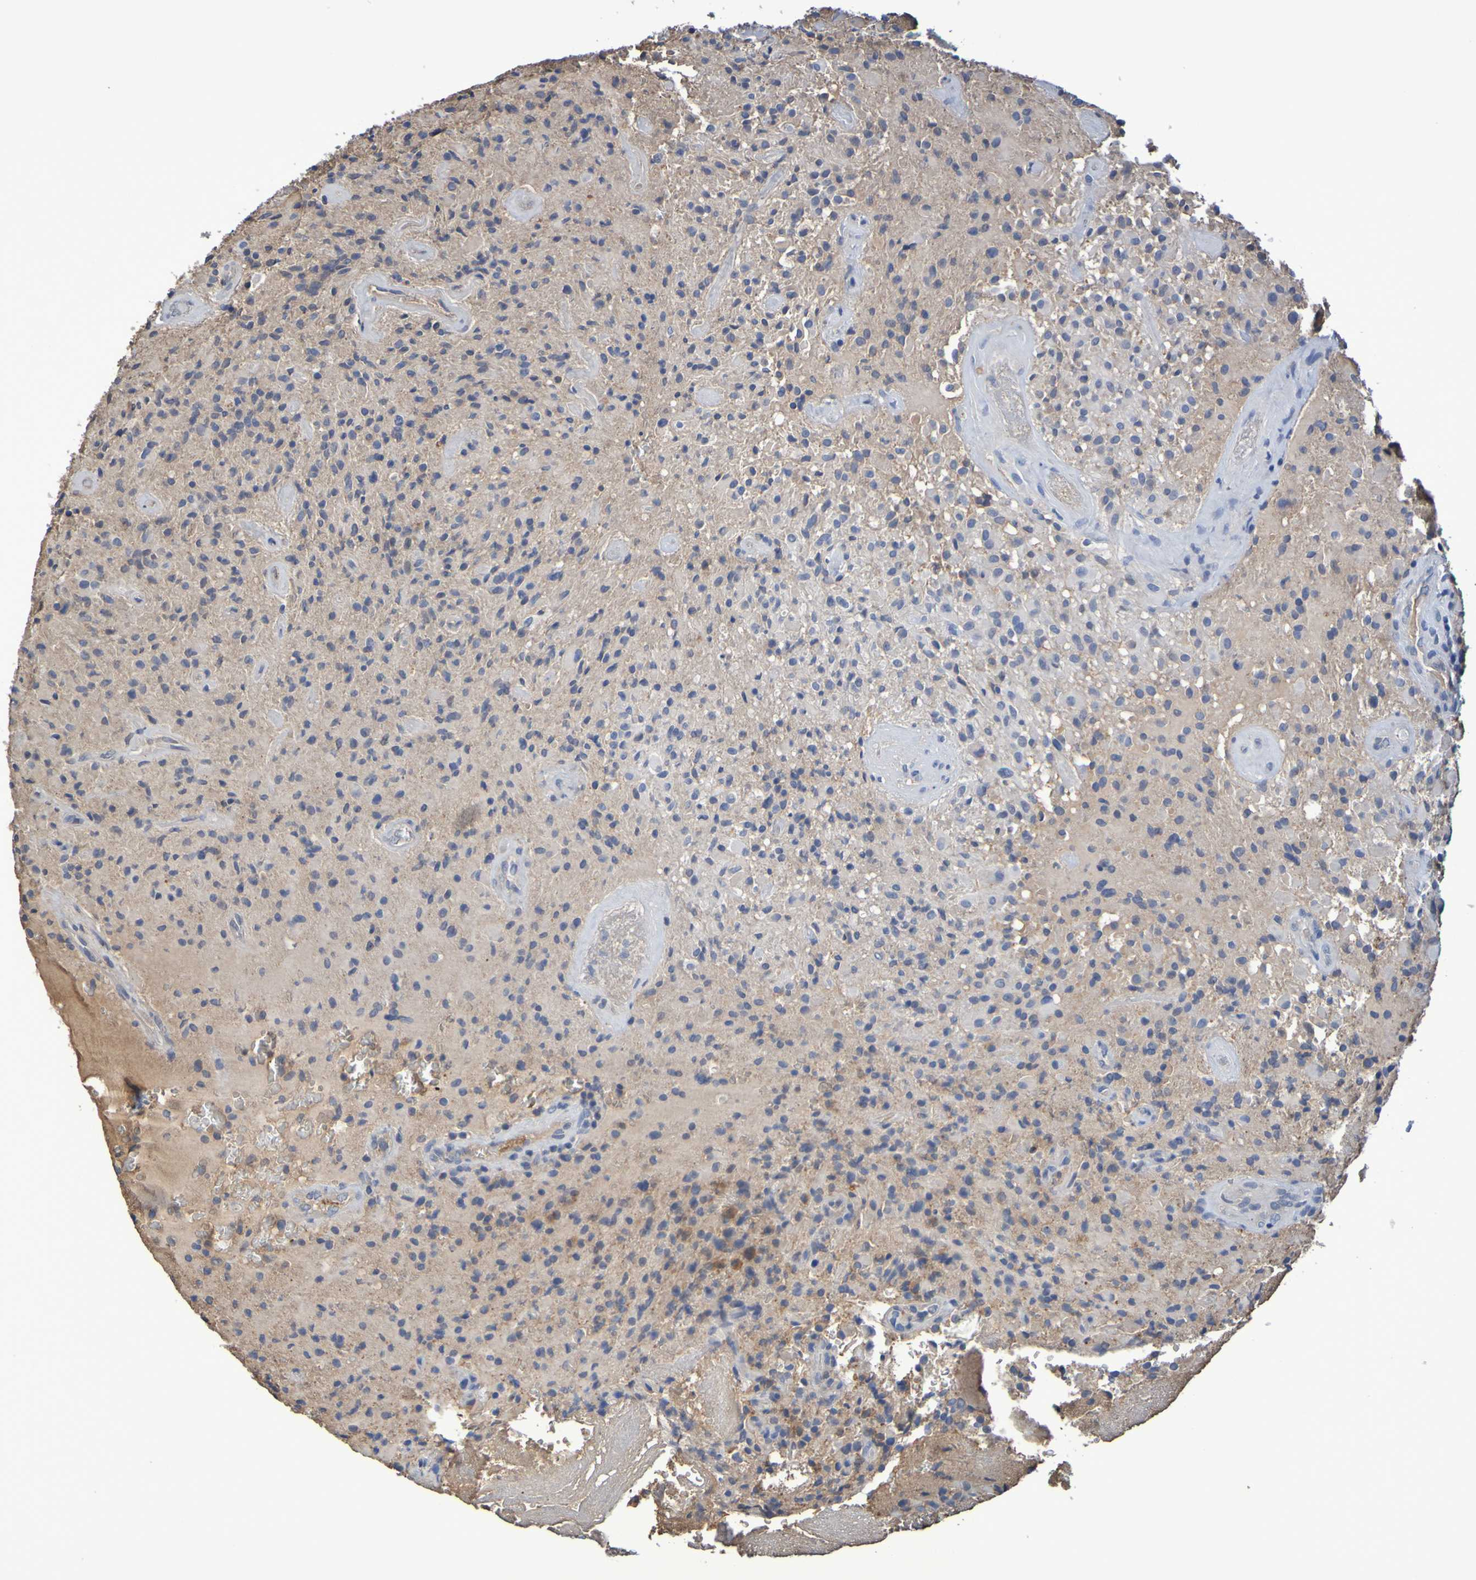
{"staining": {"intensity": "negative", "quantity": "none", "location": "none"}, "tissue": "glioma", "cell_type": "Tumor cells", "image_type": "cancer", "snomed": [{"axis": "morphology", "description": "Glioma, malignant, High grade"}, {"axis": "topography", "description": "Brain"}], "caption": "High magnification brightfield microscopy of glioma stained with DAB (brown) and counterstained with hematoxylin (blue): tumor cells show no significant expression.", "gene": "GAB3", "patient": {"sex": "male", "age": 71}}